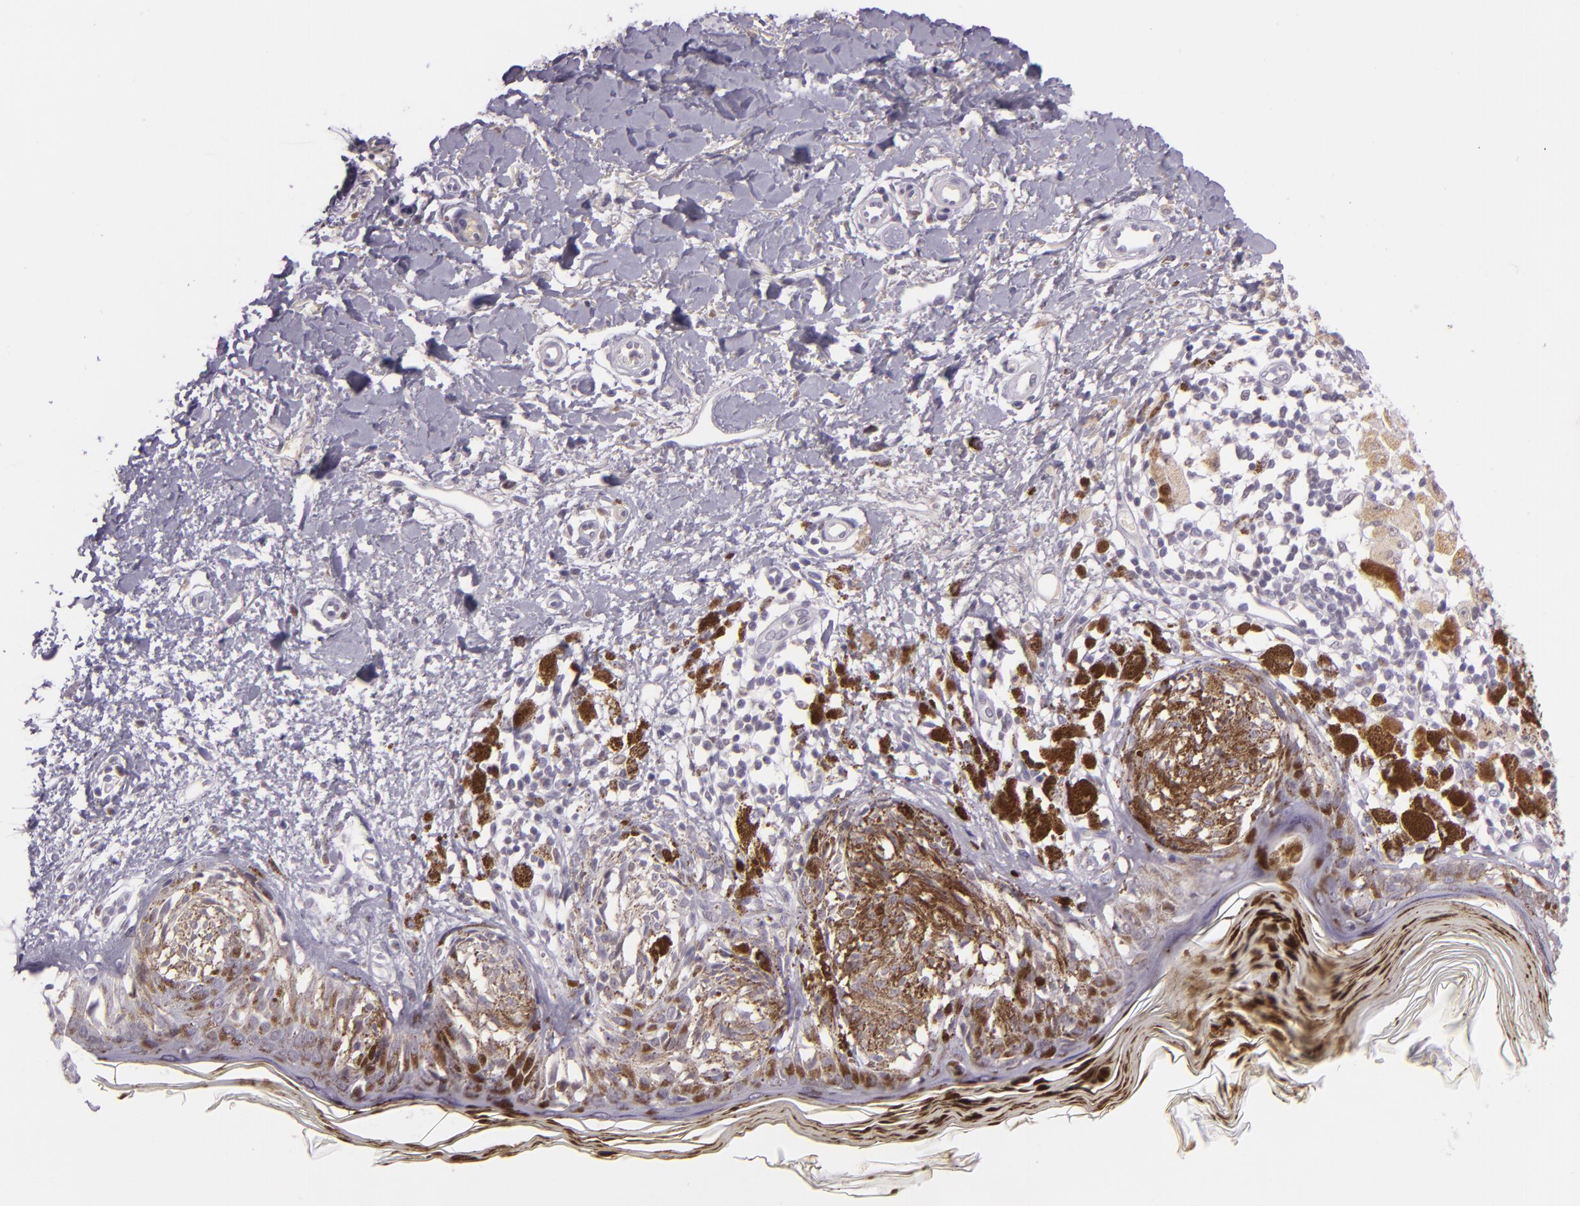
{"staining": {"intensity": "negative", "quantity": "none", "location": "none"}, "tissue": "melanoma", "cell_type": "Tumor cells", "image_type": "cancer", "snomed": [{"axis": "morphology", "description": "Malignant melanoma, NOS"}, {"axis": "topography", "description": "Skin"}], "caption": "This histopathology image is of melanoma stained with immunohistochemistry to label a protein in brown with the nuclei are counter-stained blue. There is no positivity in tumor cells.", "gene": "CHEK2", "patient": {"sex": "male", "age": 88}}